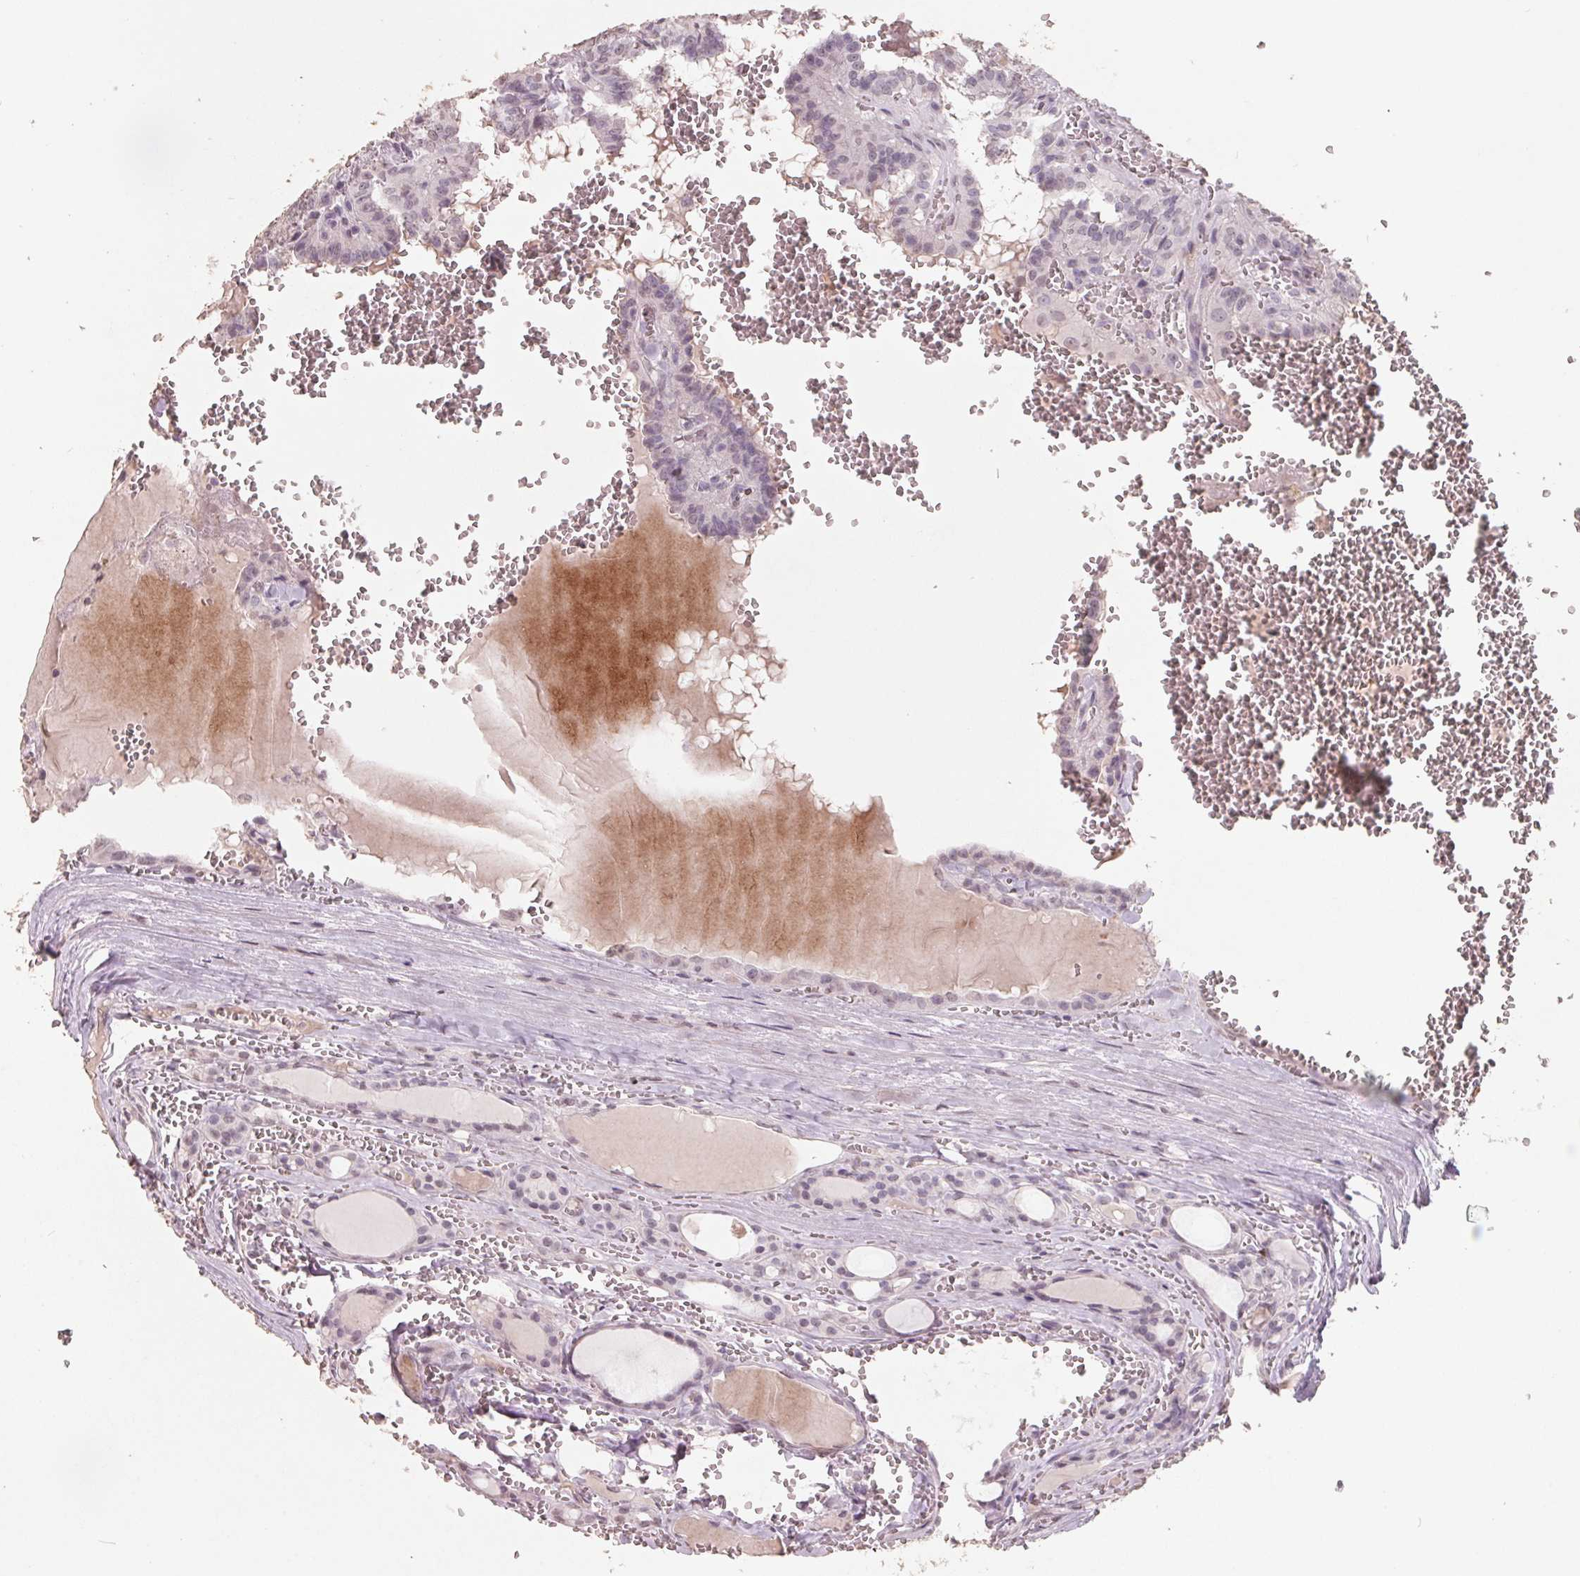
{"staining": {"intensity": "negative", "quantity": "none", "location": "none"}, "tissue": "thyroid cancer", "cell_type": "Tumor cells", "image_type": "cancer", "snomed": [{"axis": "morphology", "description": "Papillary adenocarcinoma, NOS"}, {"axis": "topography", "description": "Thyroid gland"}], "caption": "A high-resolution image shows immunohistochemistry staining of thyroid cancer, which exhibits no significant expression in tumor cells.", "gene": "FTCD", "patient": {"sex": "female", "age": 21}}